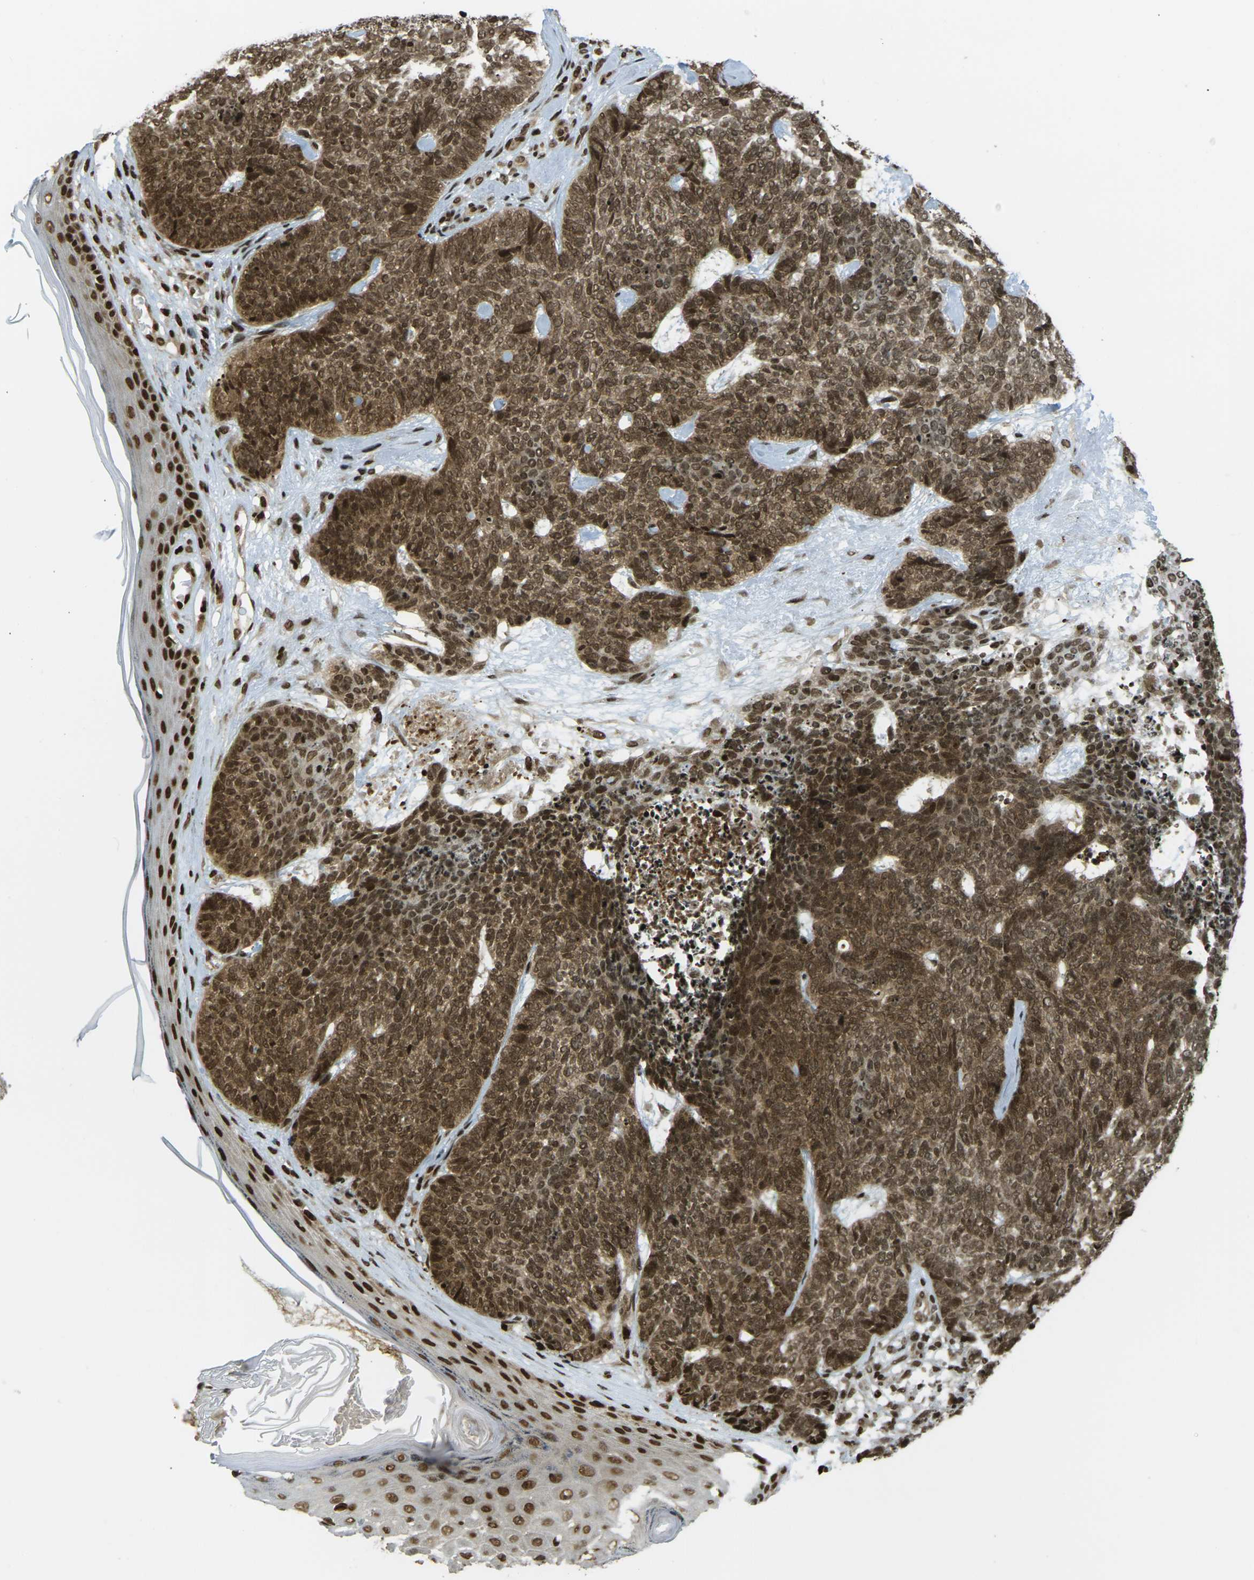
{"staining": {"intensity": "strong", "quantity": ">75%", "location": "cytoplasmic/membranous,nuclear"}, "tissue": "skin cancer", "cell_type": "Tumor cells", "image_type": "cancer", "snomed": [{"axis": "morphology", "description": "Basal cell carcinoma"}, {"axis": "topography", "description": "Skin"}], "caption": "The image exhibits immunohistochemical staining of skin cancer. There is strong cytoplasmic/membranous and nuclear expression is appreciated in about >75% of tumor cells.", "gene": "RUVBL2", "patient": {"sex": "female", "age": 84}}